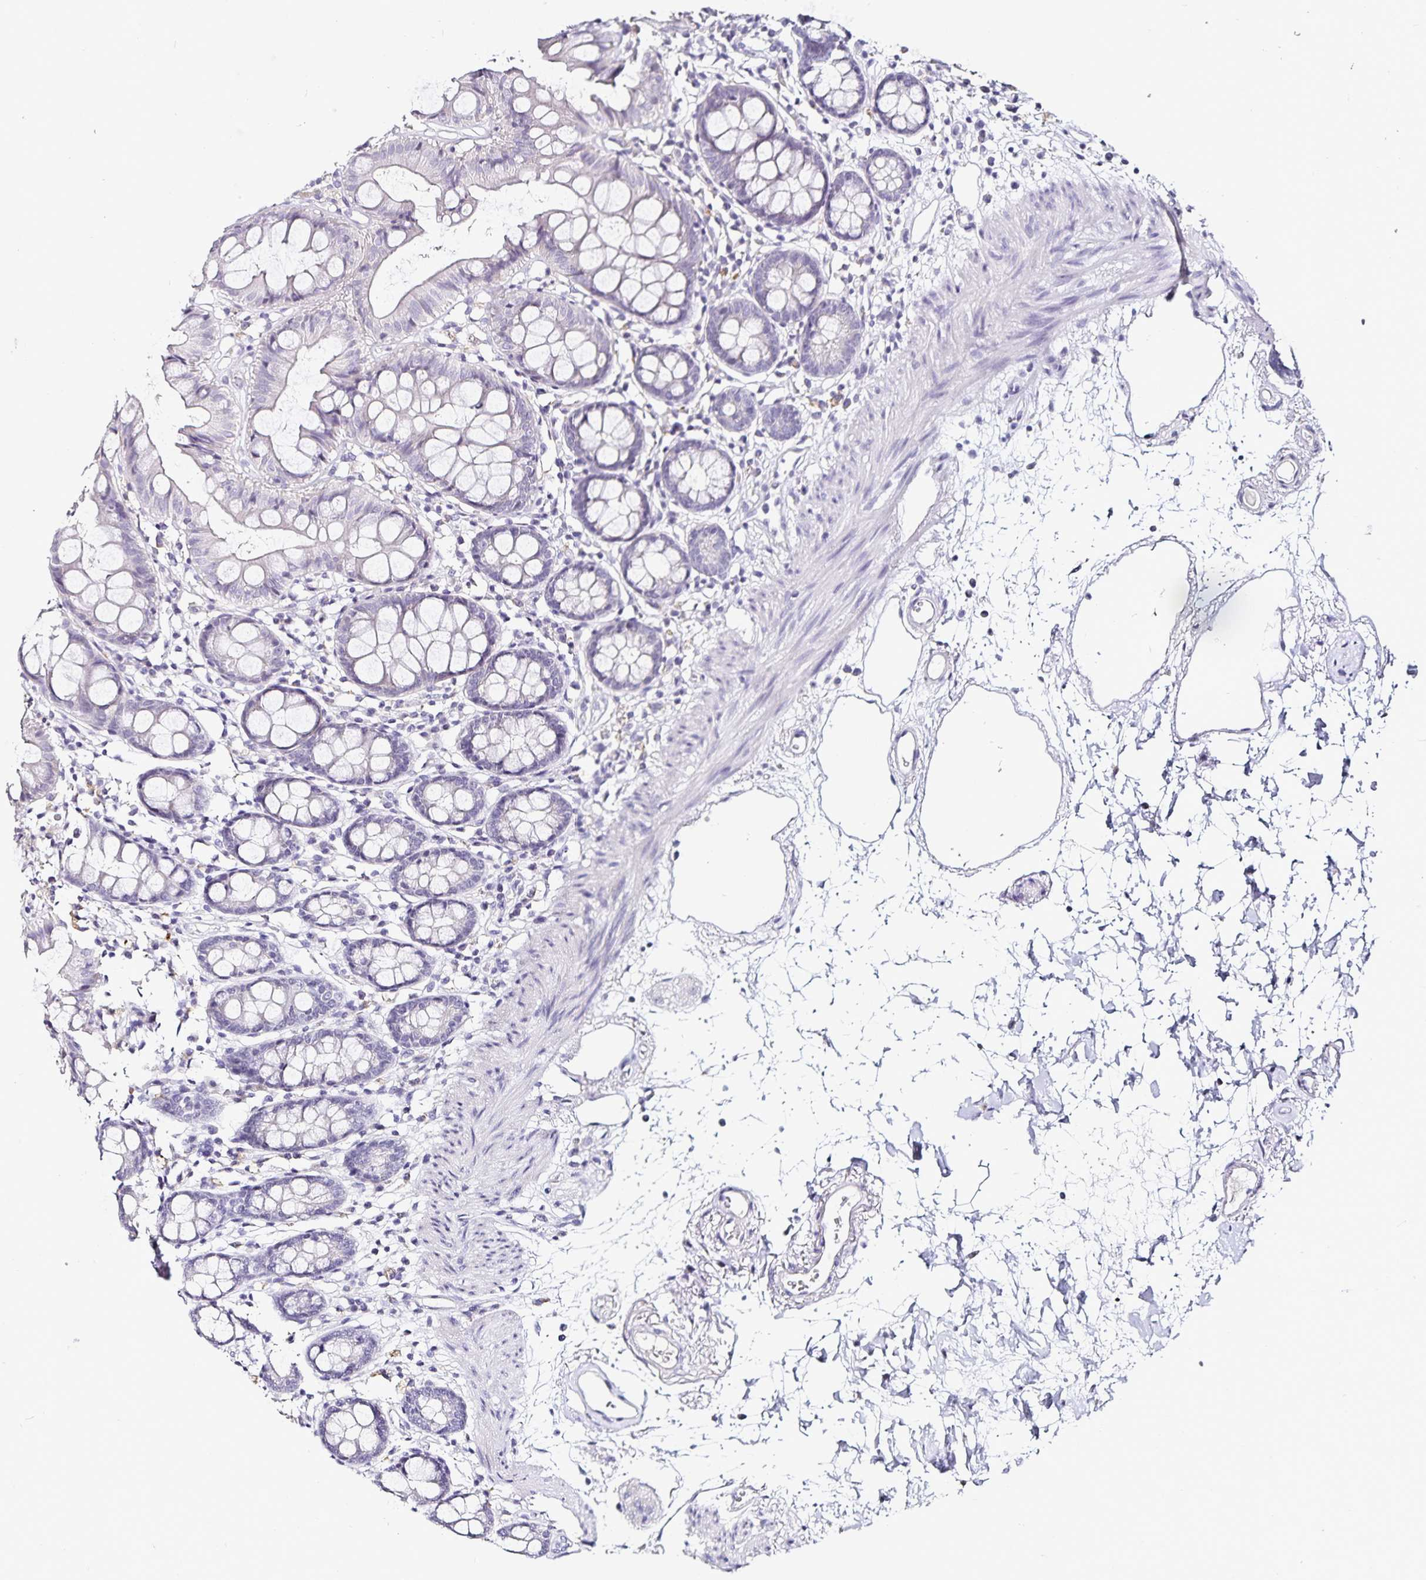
{"staining": {"intensity": "negative", "quantity": "none", "location": "none"}, "tissue": "colon", "cell_type": "Endothelial cells", "image_type": "normal", "snomed": [{"axis": "morphology", "description": "Normal tissue, NOS"}, {"axis": "topography", "description": "Colon"}], "caption": "Immunohistochemical staining of benign colon shows no significant positivity in endothelial cells. The staining was performed using DAB (3,3'-diaminobenzidine) to visualize the protein expression in brown, while the nuclei were stained in blue with hematoxylin (Magnification: 20x).", "gene": "TTR", "patient": {"sex": "female", "age": 84}}